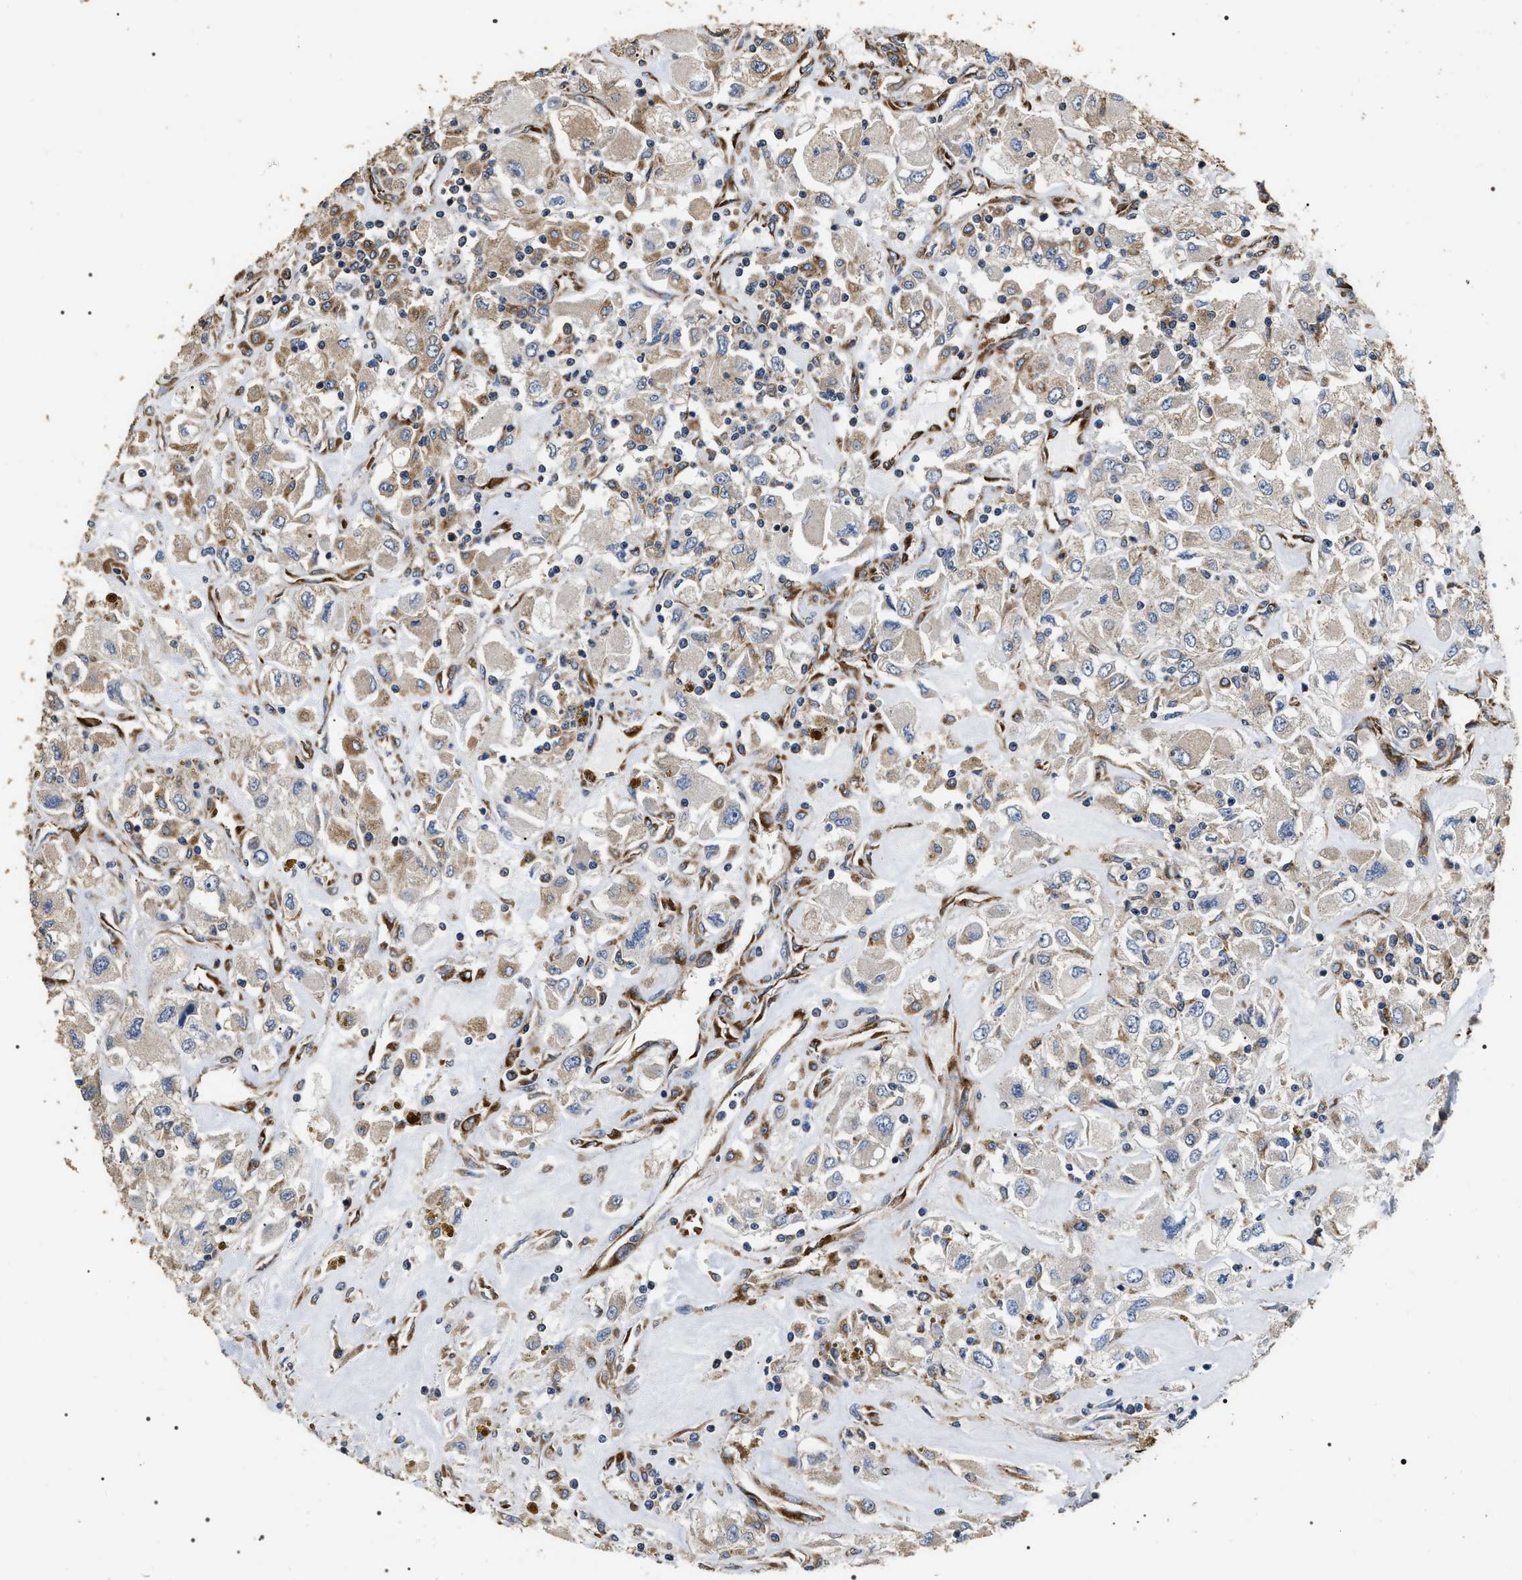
{"staining": {"intensity": "weak", "quantity": "<25%", "location": "cytoplasmic/membranous"}, "tissue": "renal cancer", "cell_type": "Tumor cells", "image_type": "cancer", "snomed": [{"axis": "morphology", "description": "Adenocarcinoma, NOS"}, {"axis": "topography", "description": "Kidney"}], "caption": "An immunohistochemistry (IHC) photomicrograph of renal cancer is shown. There is no staining in tumor cells of renal cancer.", "gene": "KTN1", "patient": {"sex": "female", "age": 52}}